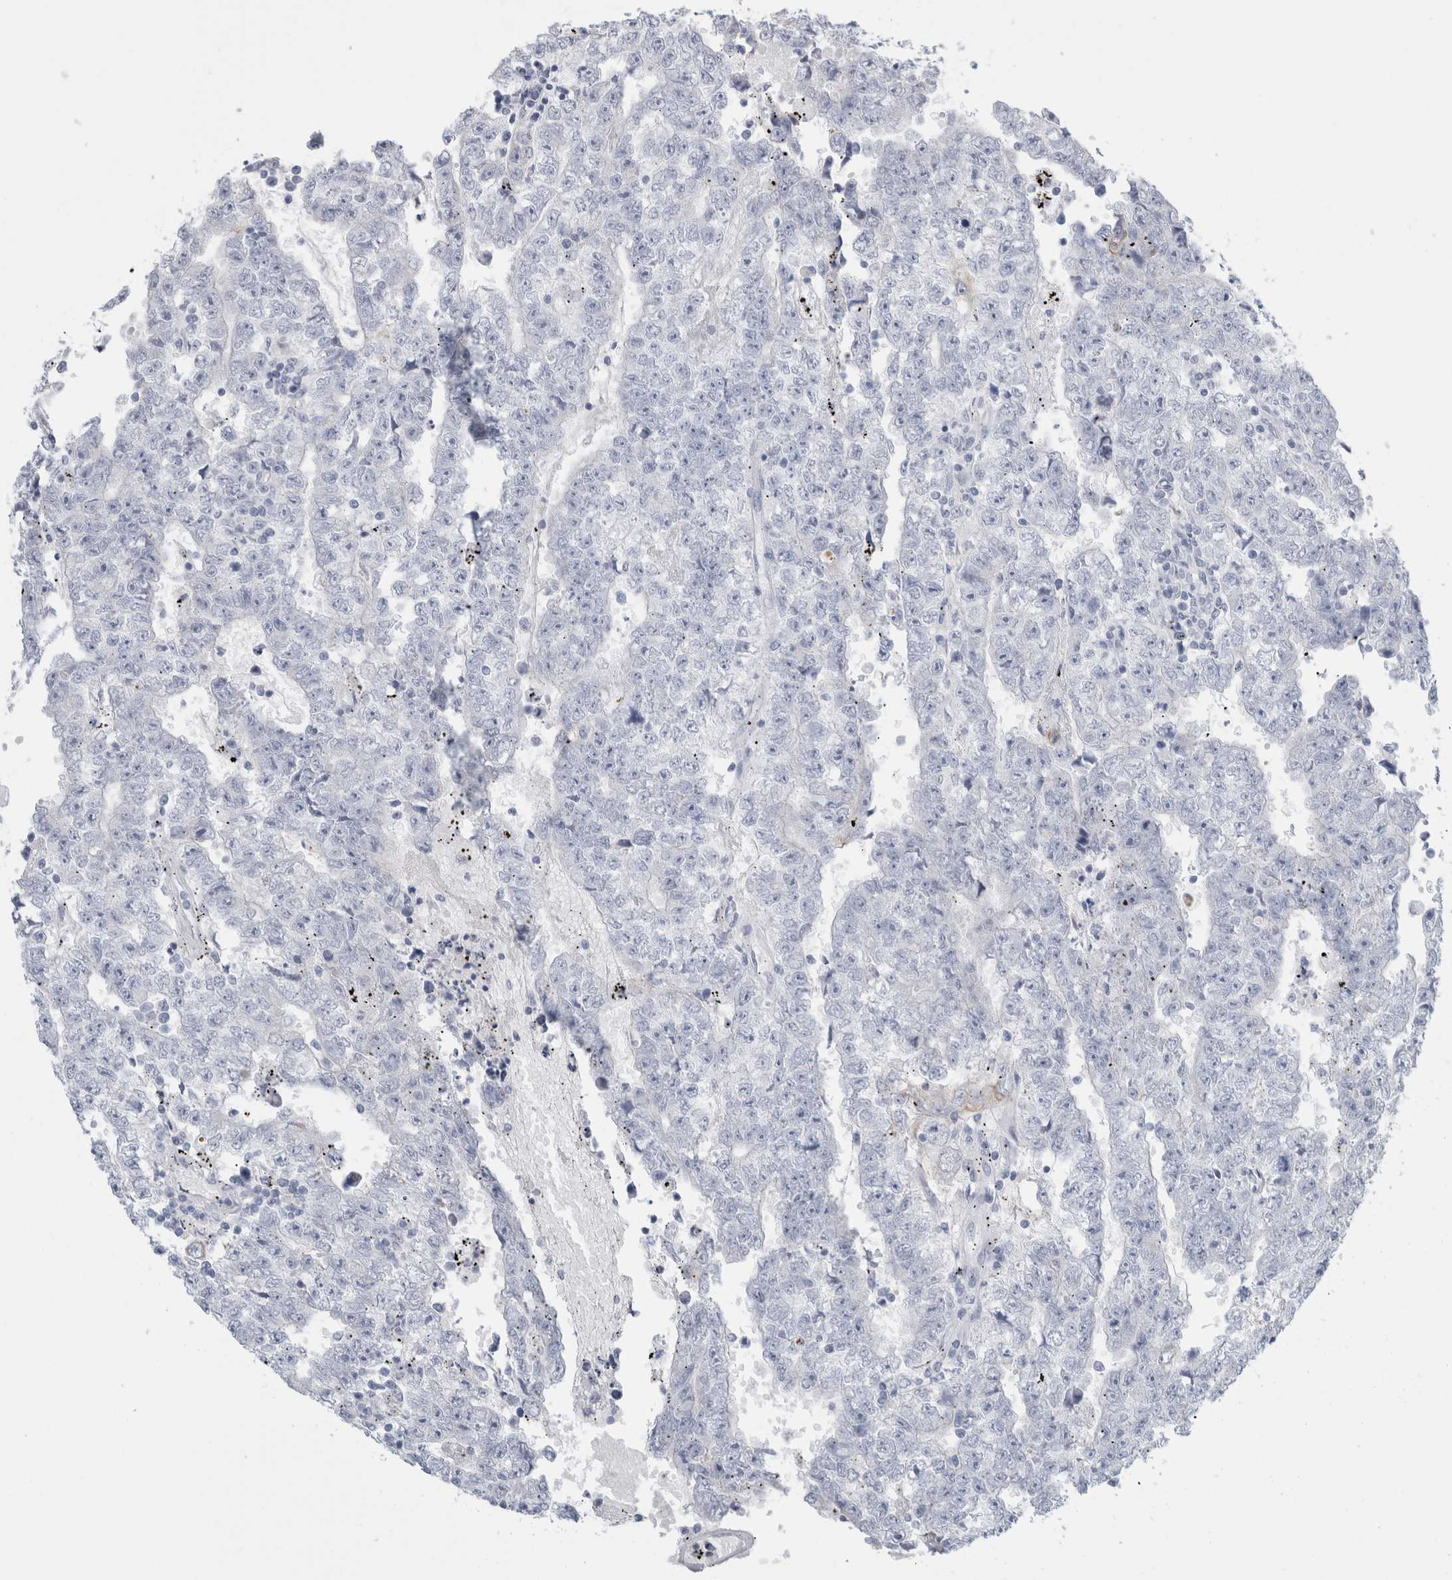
{"staining": {"intensity": "negative", "quantity": "none", "location": "none"}, "tissue": "testis cancer", "cell_type": "Tumor cells", "image_type": "cancer", "snomed": [{"axis": "morphology", "description": "Carcinoma, Embryonal, NOS"}, {"axis": "topography", "description": "Testis"}], "caption": "Photomicrograph shows no protein staining in tumor cells of testis embryonal carcinoma tissue. The staining is performed using DAB brown chromogen with nuclei counter-stained in using hematoxylin.", "gene": "RPH3AL", "patient": {"sex": "male", "age": 25}}